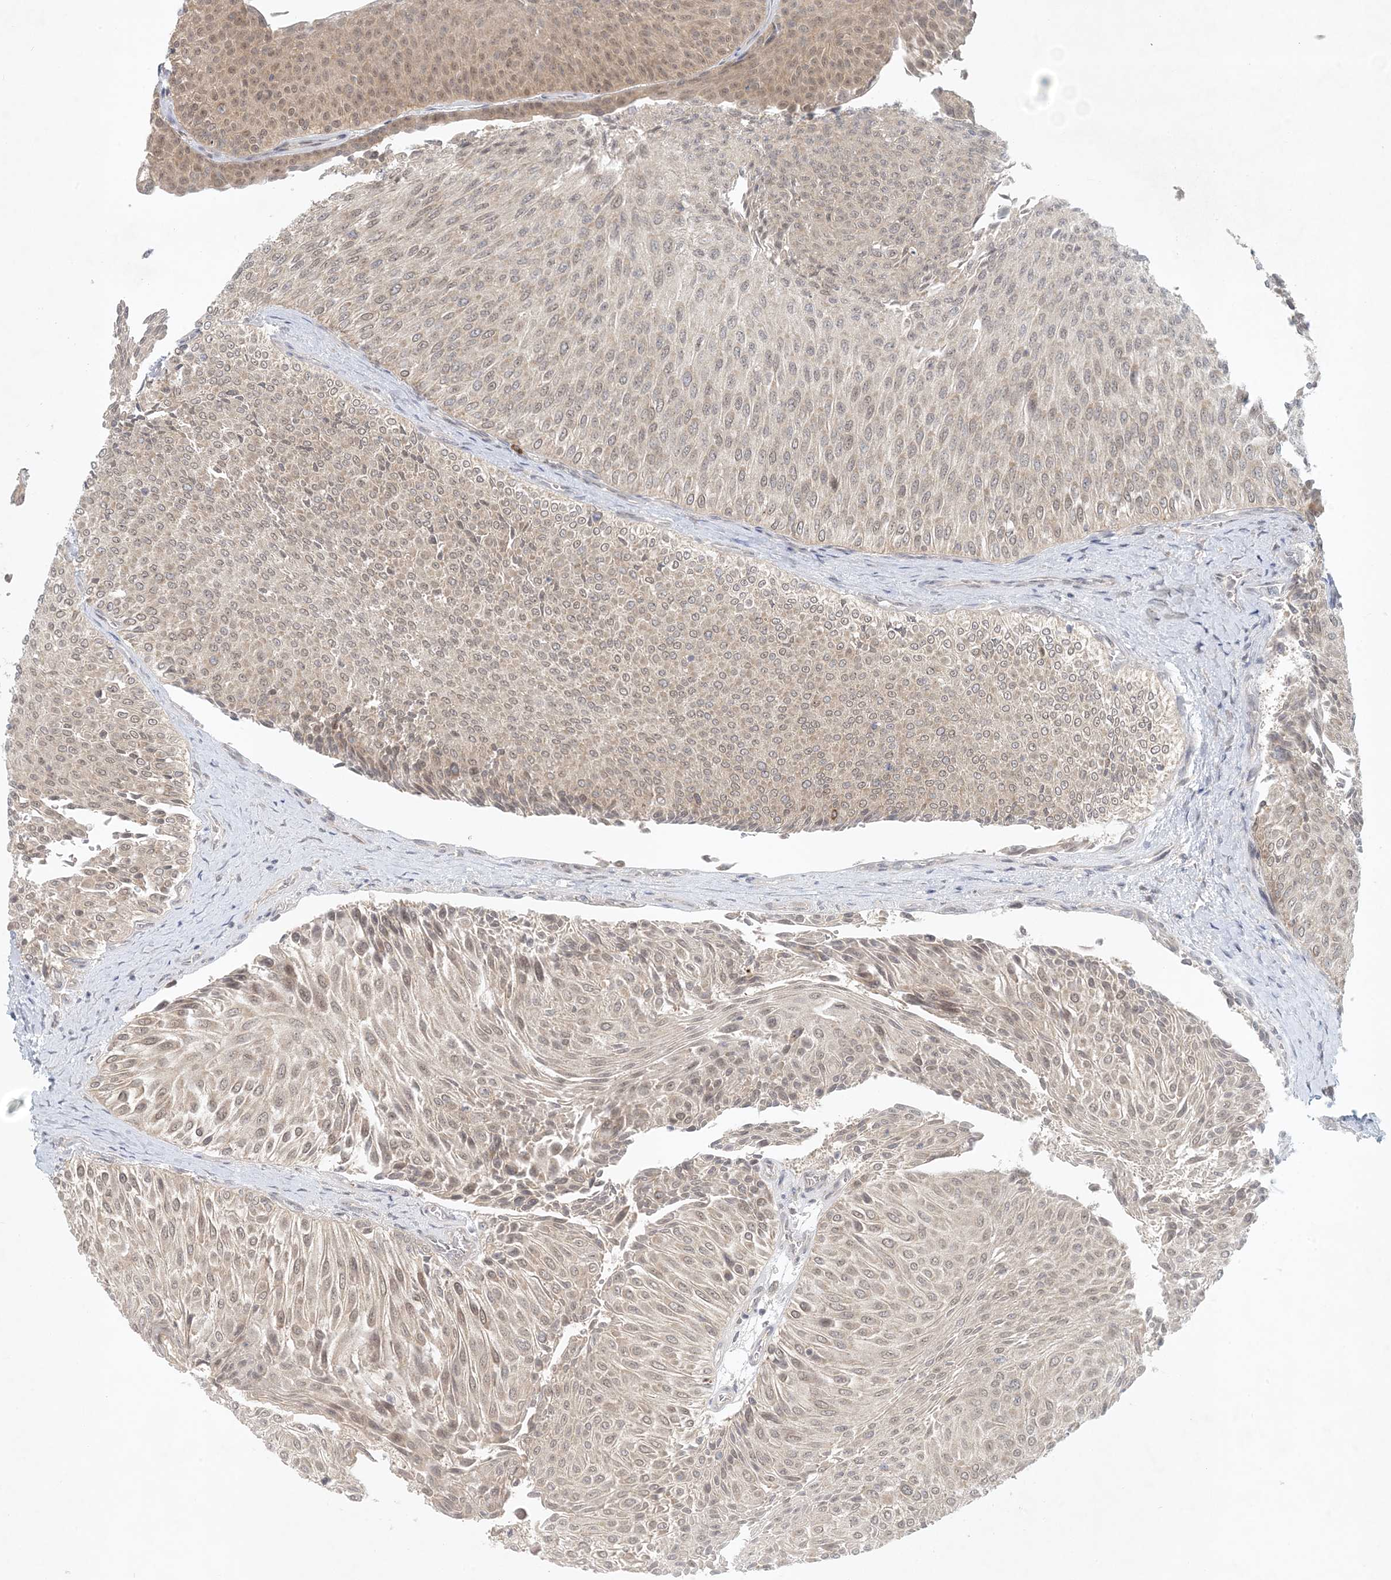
{"staining": {"intensity": "weak", "quantity": ">75%", "location": "cytoplasmic/membranous,nuclear"}, "tissue": "urothelial cancer", "cell_type": "Tumor cells", "image_type": "cancer", "snomed": [{"axis": "morphology", "description": "Urothelial carcinoma, Low grade"}, {"axis": "topography", "description": "Urinary bladder"}], "caption": "Immunohistochemistry (IHC) of urothelial cancer exhibits low levels of weak cytoplasmic/membranous and nuclear staining in about >75% of tumor cells. (DAB (3,3'-diaminobenzidine) = brown stain, brightfield microscopy at high magnification).", "gene": "OBI1", "patient": {"sex": "male", "age": 78}}